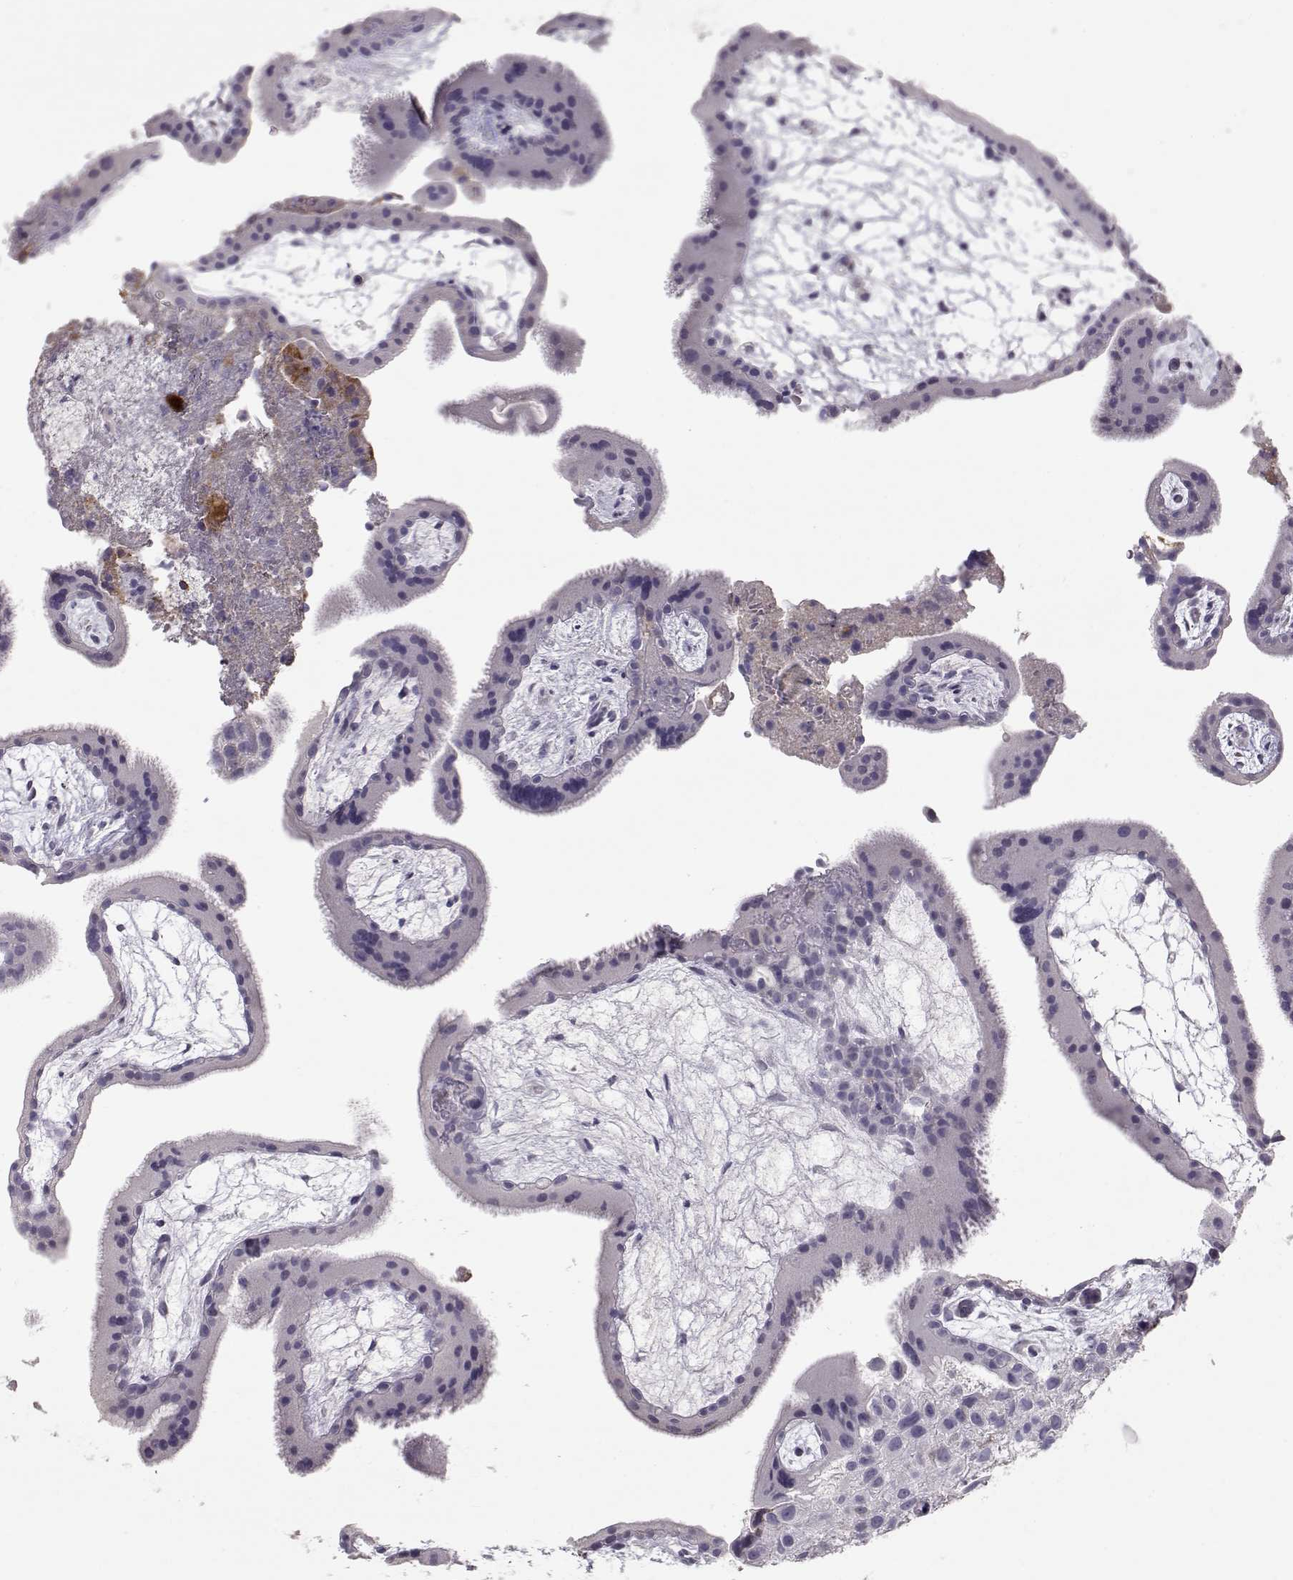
{"staining": {"intensity": "negative", "quantity": "none", "location": "none"}, "tissue": "placenta", "cell_type": "Decidual cells", "image_type": "normal", "snomed": [{"axis": "morphology", "description": "Normal tissue, NOS"}, {"axis": "topography", "description": "Placenta"}], "caption": "The IHC image has no significant positivity in decidual cells of placenta.", "gene": "LAMB3", "patient": {"sex": "female", "age": 19}}